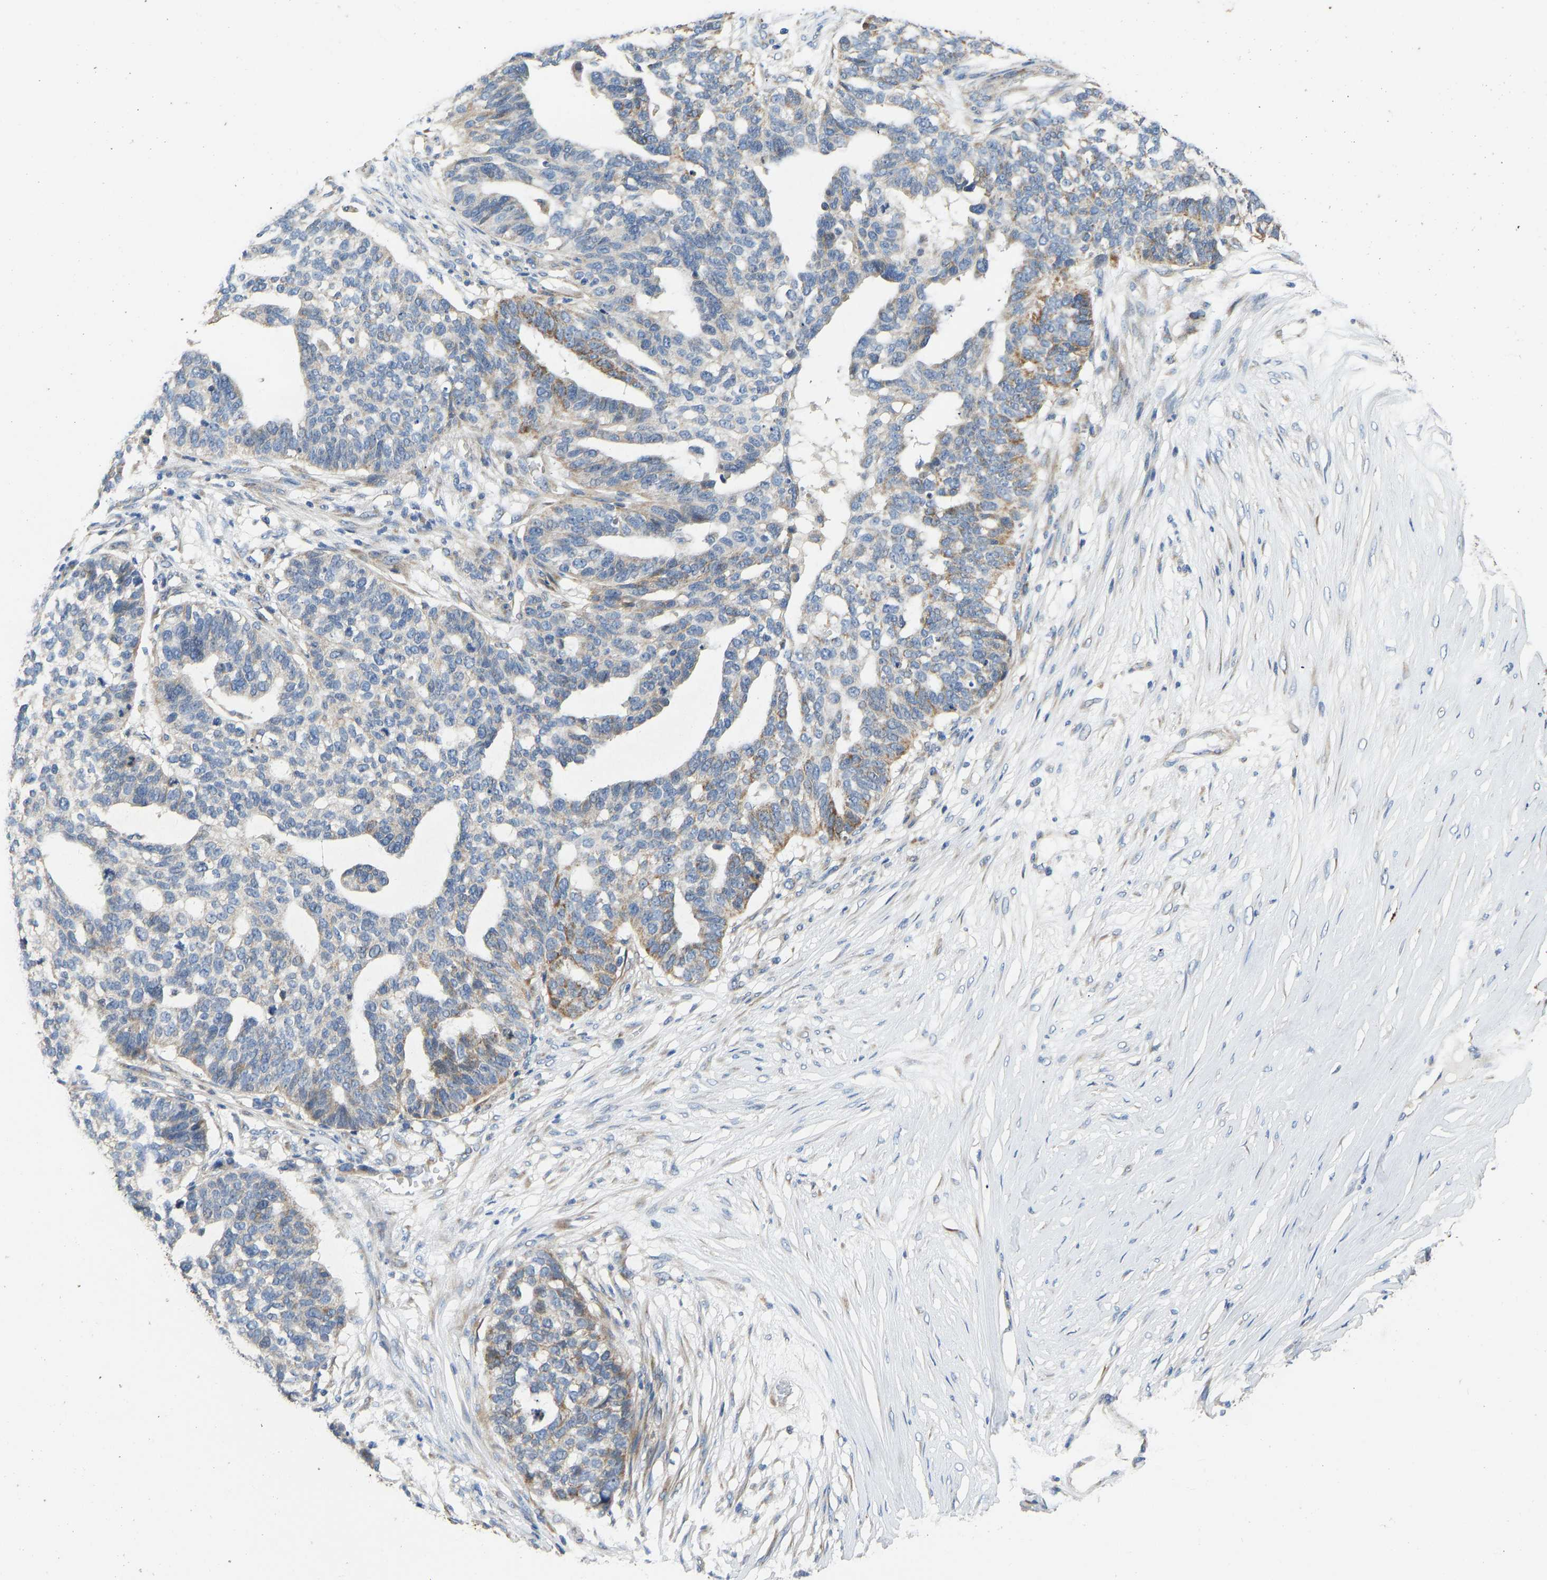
{"staining": {"intensity": "moderate", "quantity": "<25%", "location": "cytoplasmic/membranous"}, "tissue": "ovarian cancer", "cell_type": "Tumor cells", "image_type": "cancer", "snomed": [{"axis": "morphology", "description": "Cystadenocarcinoma, serous, NOS"}, {"axis": "topography", "description": "Ovary"}], "caption": "Tumor cells show low levels of moderate cytoplasmic/membranous staining in approximately <25% of cells in ovarian serous cystadenocarcinoma. The staining was performed using DAB (3,3'-diaminobenzidine) to visualize the protein expression in brown, while the nuclei were stained in blue with hematoxylin (Magnification: 20x).", "gene": "TMEM150A", "patient": {"sex": "female", "age": 59}}